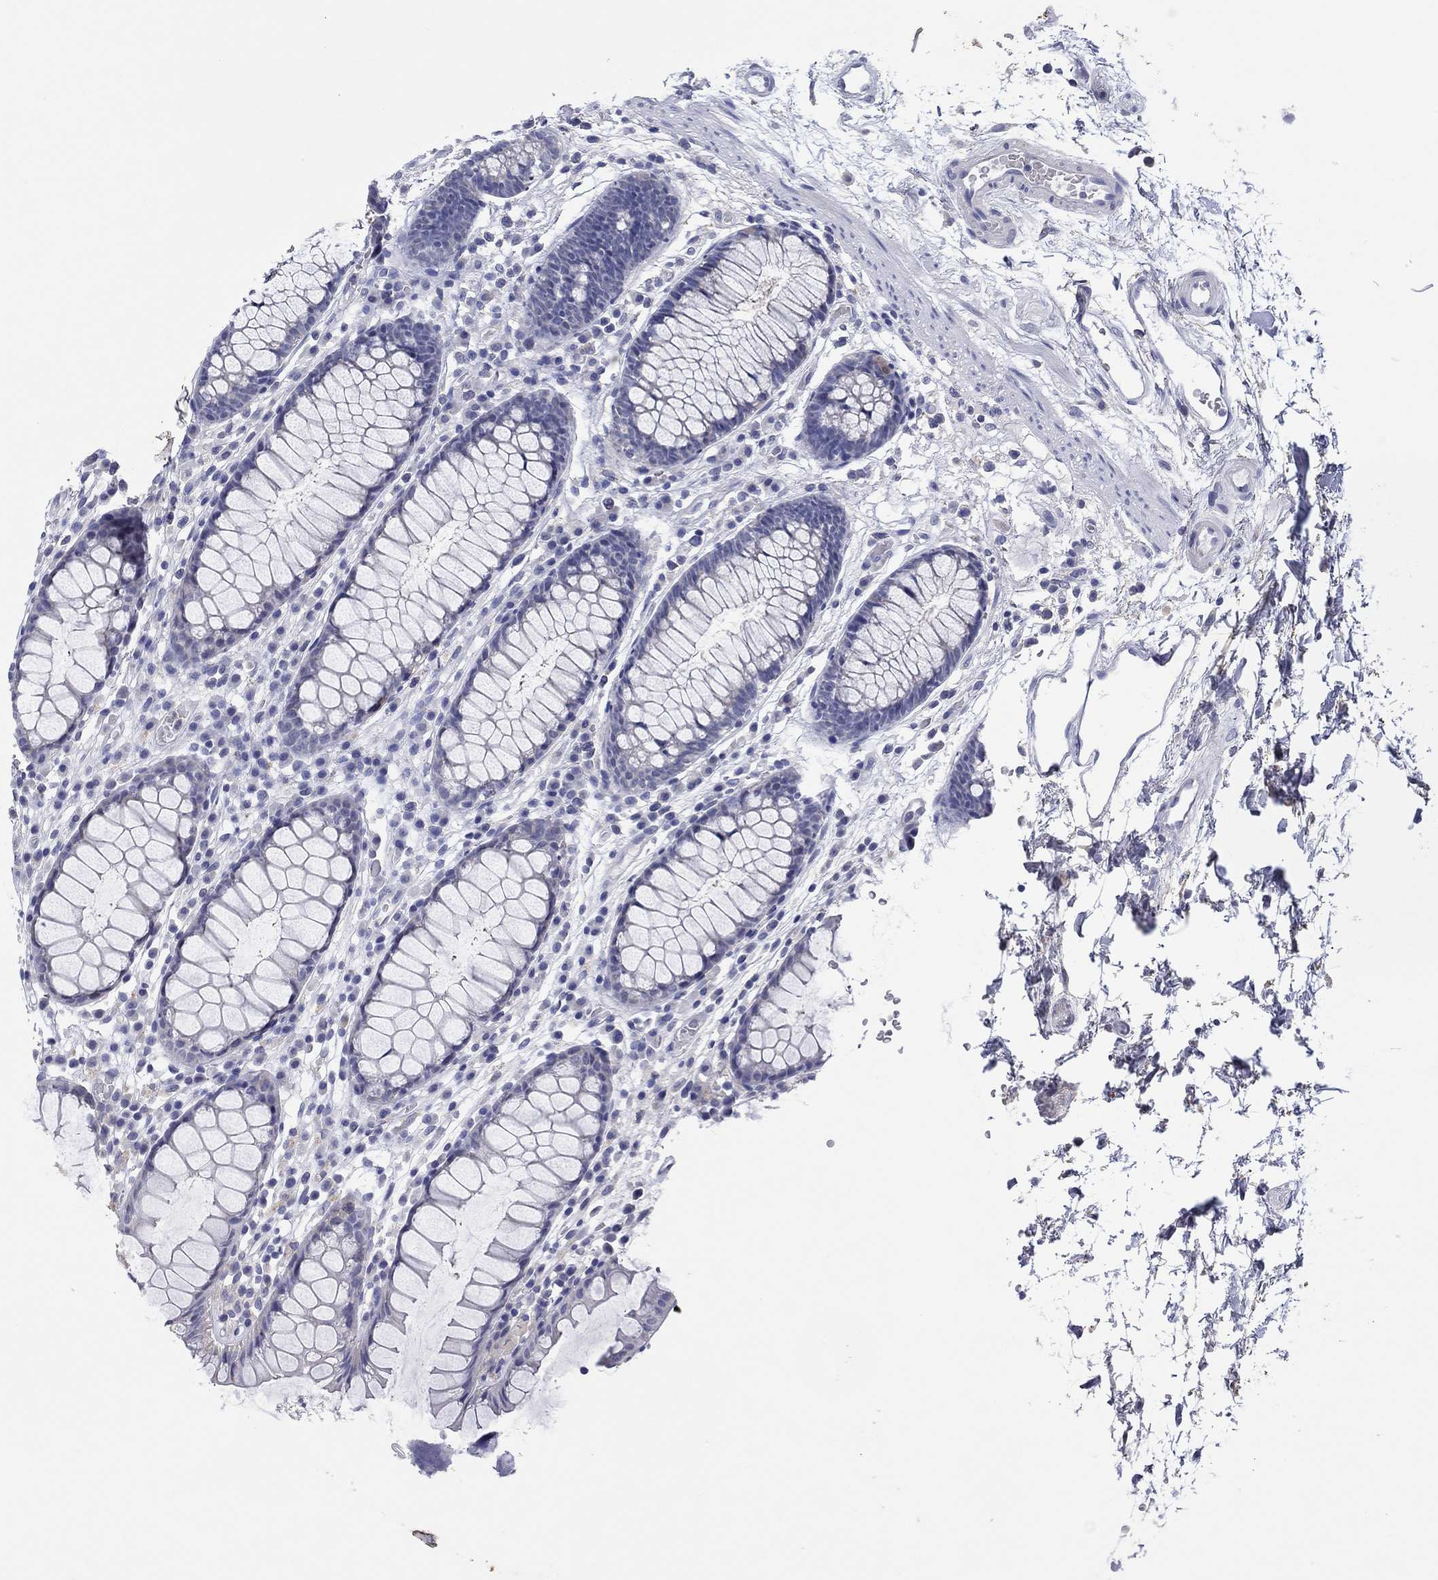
{"staining": {"intensity": "negative", "quantity": "none", "location": "none"}, "tissue": "colon", "cell_type": "Endothelial cells", "image_type": "normal", "snomed": [{"axis": "morphology", "description": "Normal tissue, NOS"}, {"axis": "topography", "description": "Colon"}], "caption": "High power microscopy photomicrograph of an IHC image of normal colon, revealing no significant expression in endothelial cells.", "gene": "HDC", "patient": {"sex": "male", "age": 76}}